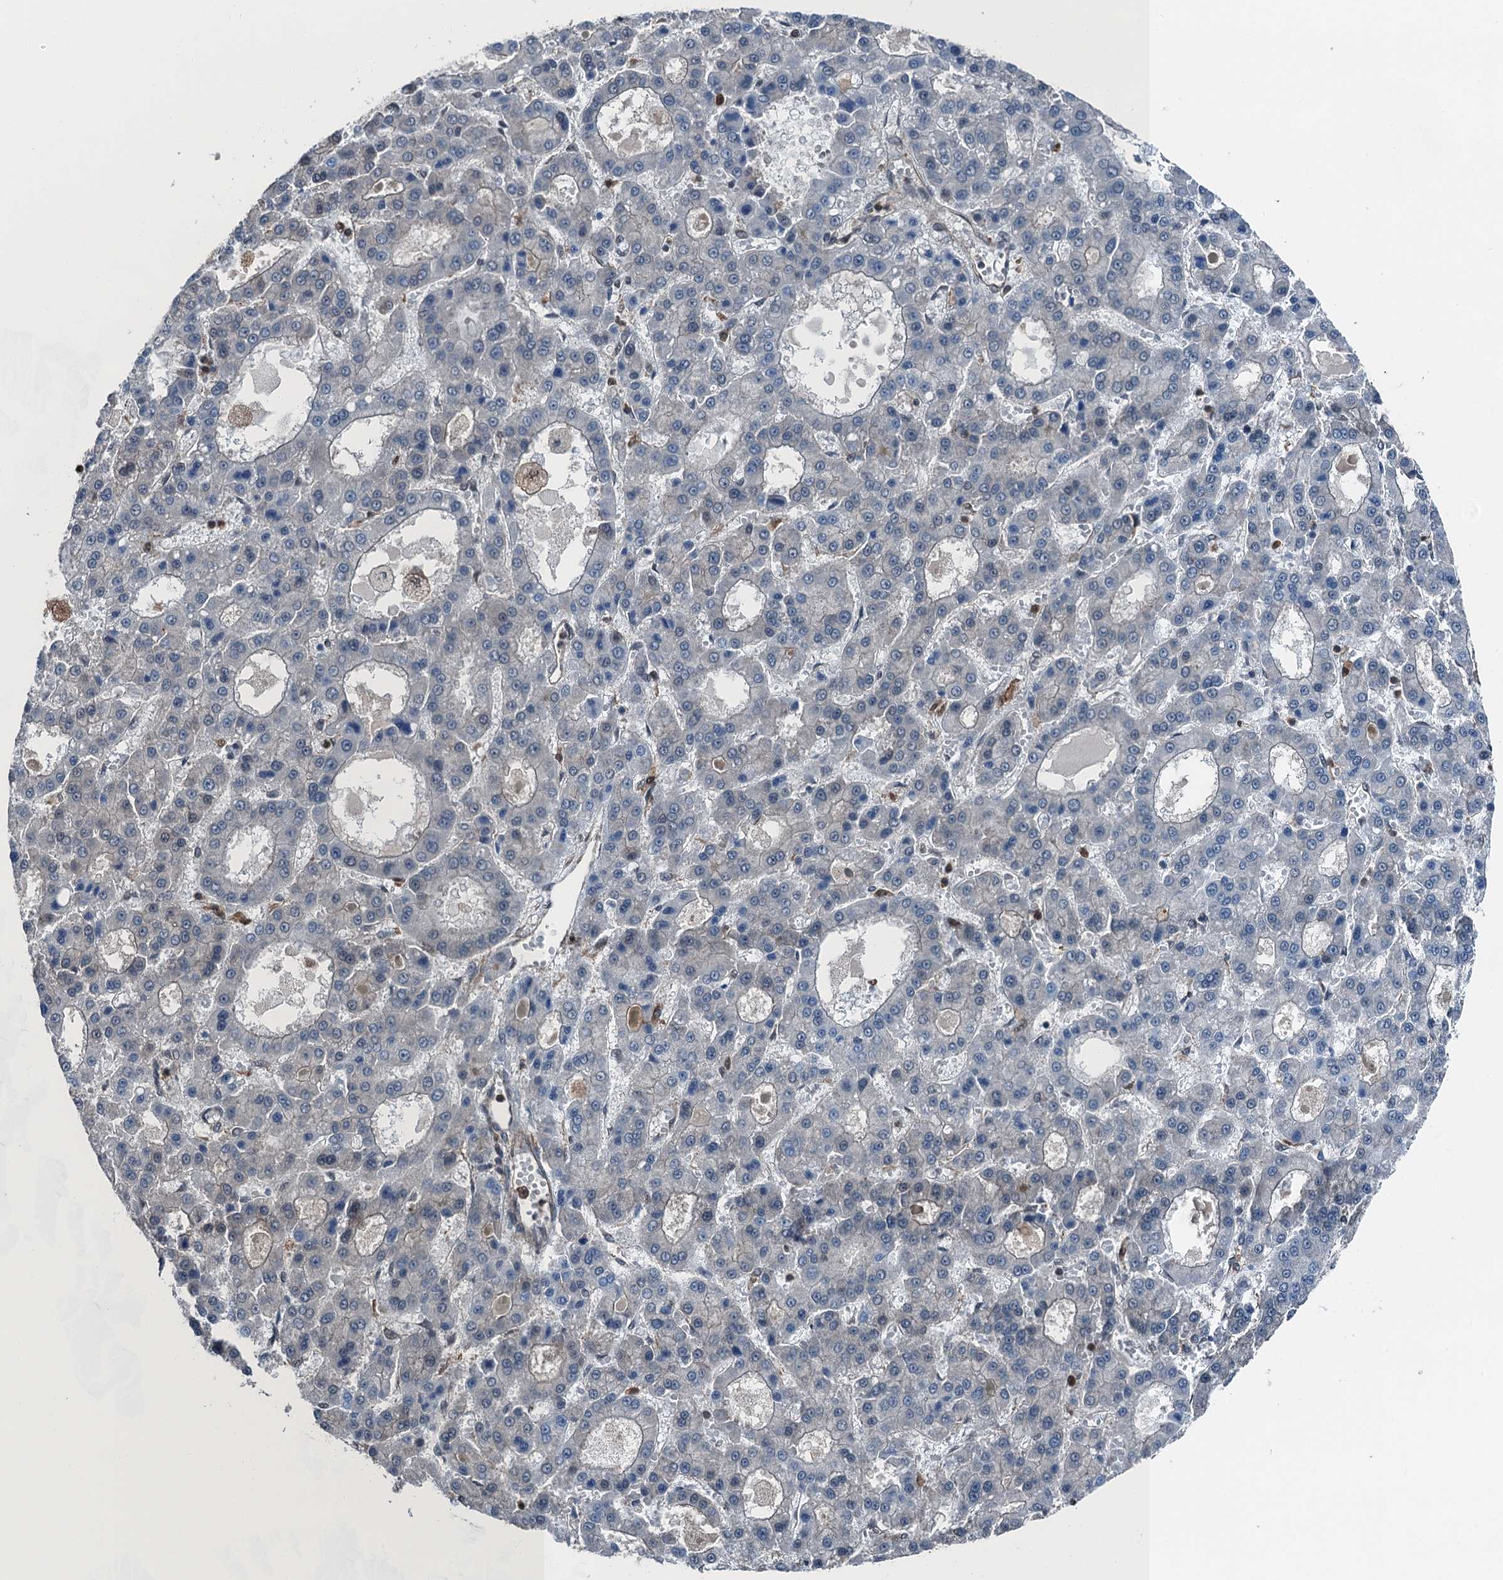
{"staining": {"intensity": "negative", "quantity": "none", "location": "none"}, "tissue": "liver cancer", "cell_type": "Tumor cells", "image_type": "cancer", "snomed": [{"axis": "morphology", "description": "Carcinoma, Hepatocellular, NOS"}, {"axis": "topography", "description": "Liver"}], "caption": "A micrograph of human liver cancer (hepatocellular carcinoma) is negative for staining in tumor cells.", "gene": "RNH1", "patient": {"sex": "male", "age": 70}}